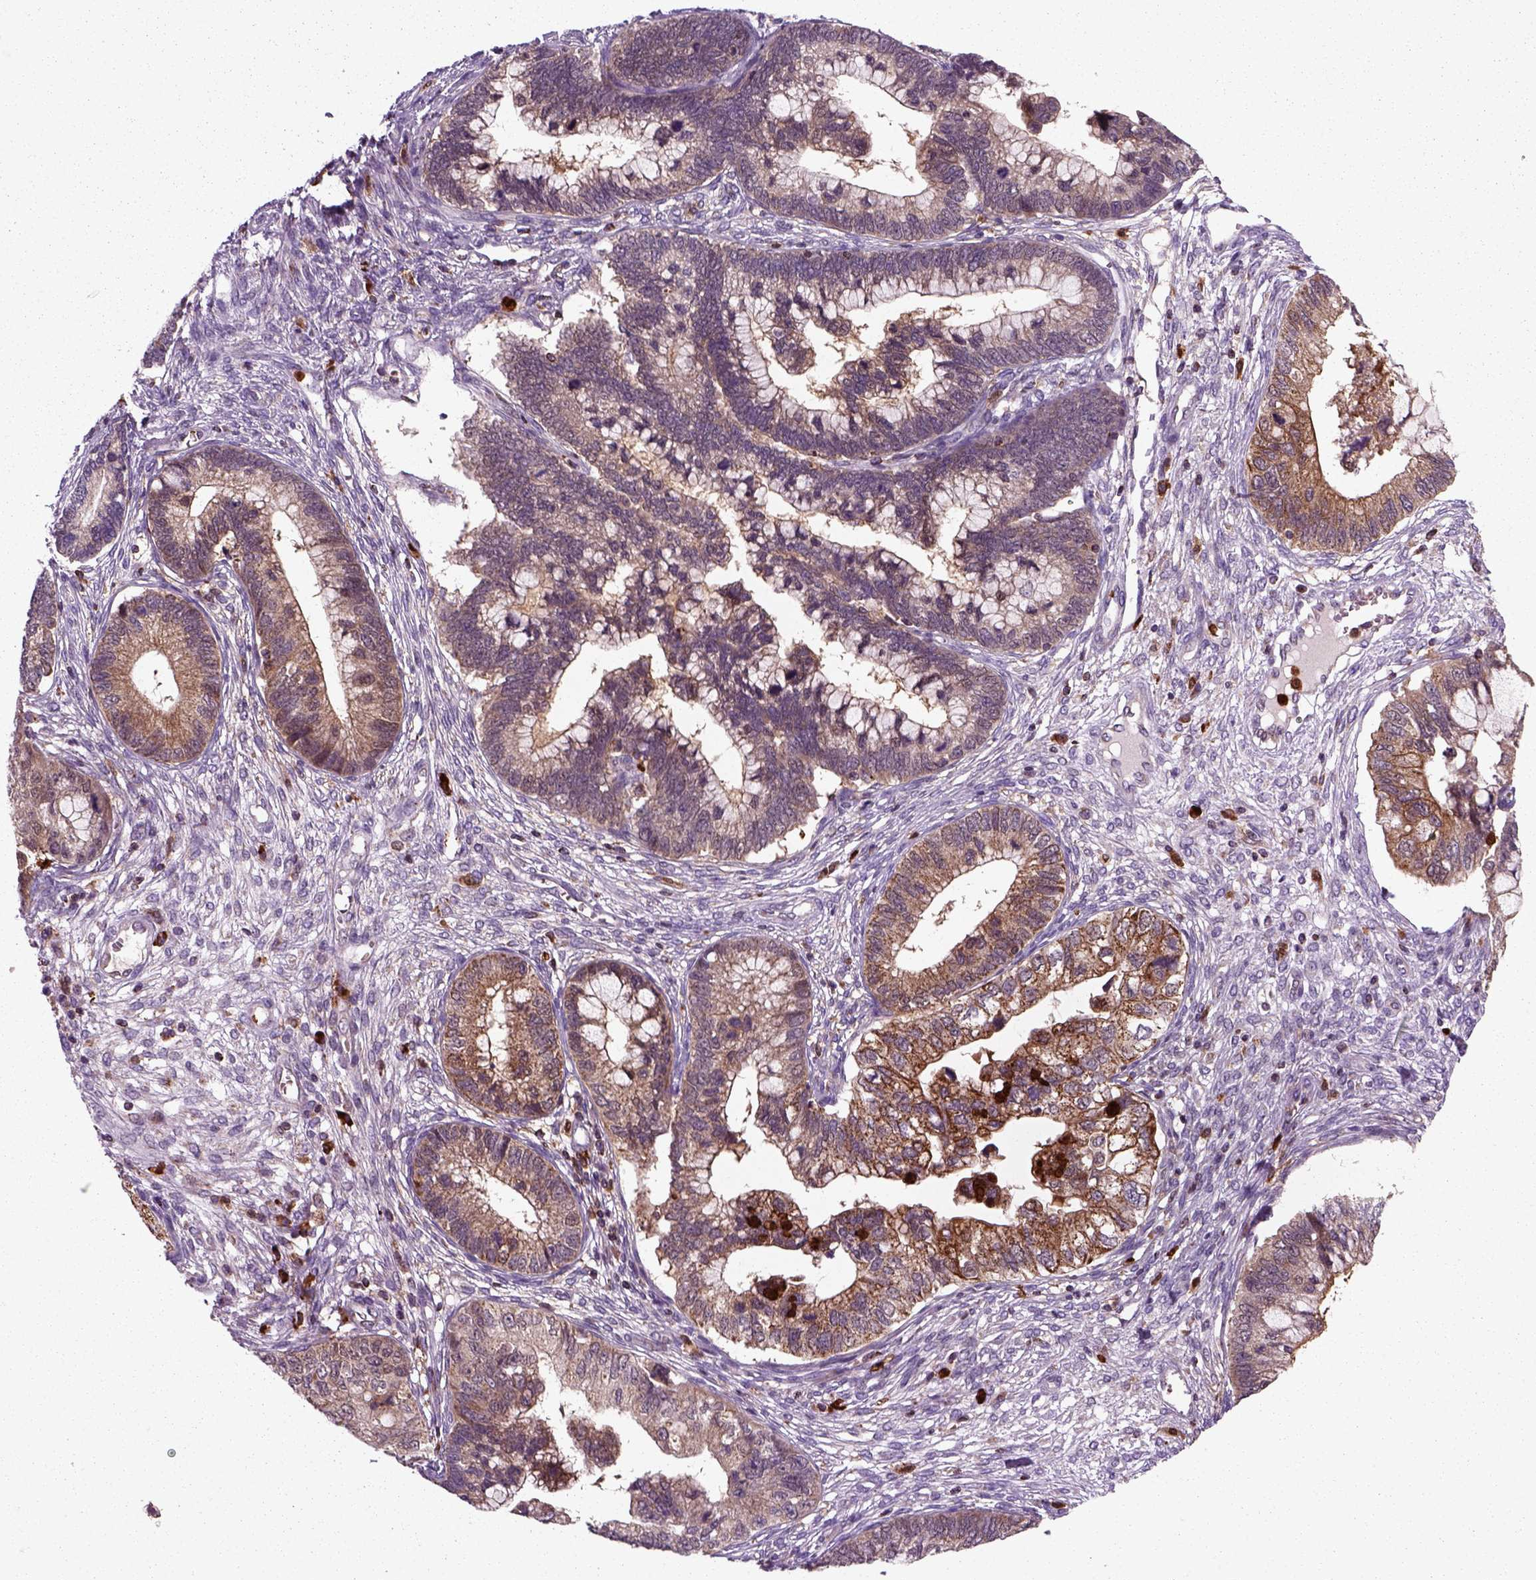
{"staining": {"intensity": "moderate", "quantity": ">75%", "location": "cytoplasmic/membranous"}, "tissue": "cervical cancer", "cell_type": "Tumor cells", "image_type": "cancer", "snomed": [{"axis": "morphology", "description": "Adenocarcinoma, NOS"}, {"axis": "topography", "description": "Cervix"}], "caption": "Adenocarcinoma (cervical) tissue demonstrates moderate cytoplasmic/membranous staining in approximately >75% of tumor cells The staining is performed using DAB (3,3'-diaminobenzidine) brown chromogen to label protein expression. The nuclei are counter-stained blue using hematoxylin.", "gene": "NUDT16L1", "patient": {"sex": "female", "age": 44}}